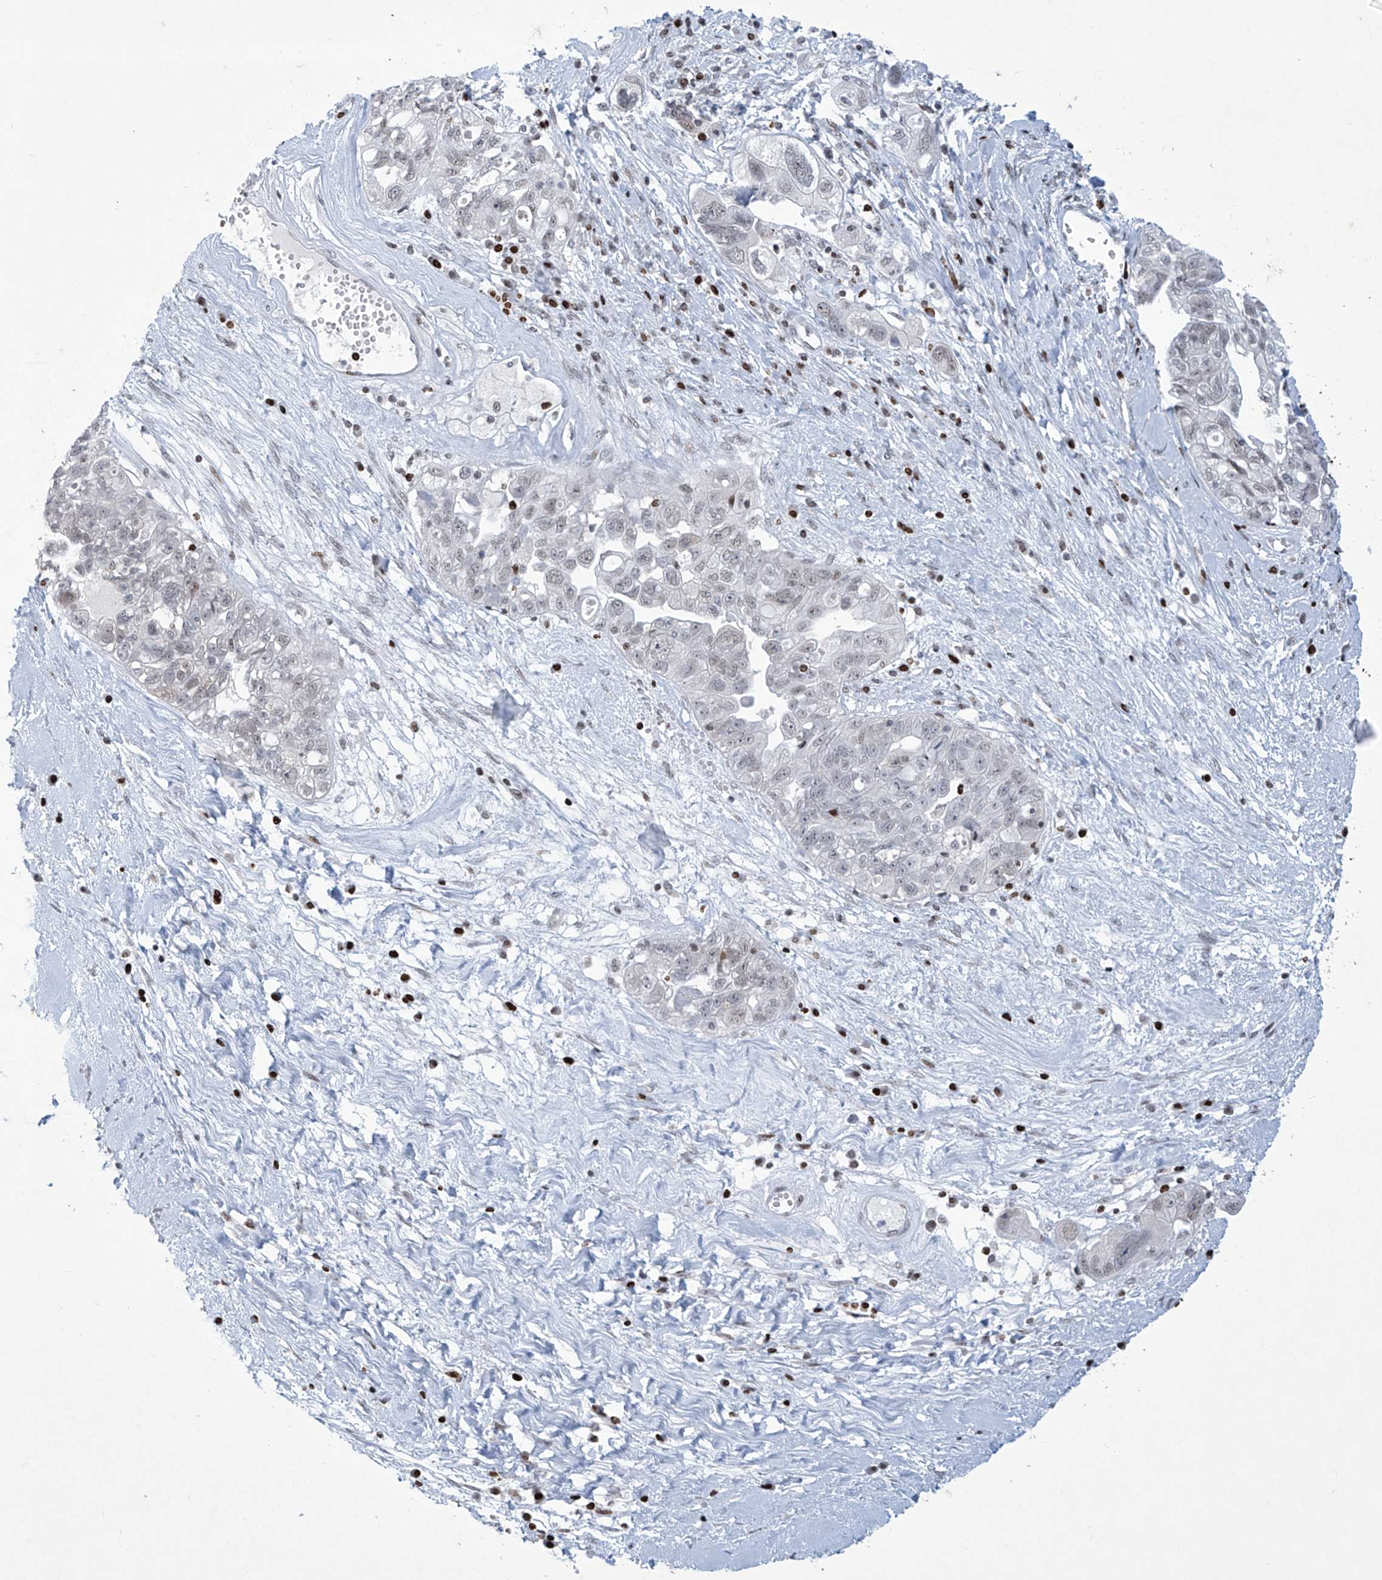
{"staining": {"intensity": "weak", "quantity": "<25%", "location": "nuclear"}, "tissue": "ovarian cancer", "cell_type": "Tumor cells", "image_type": "cancer", "snomed": [{"axis": "morphology", "description": "Carcinoma, NOS"}, {"axis": "morphology", "description": "Cystadenocarcinoma, serous, NOS"}, {"axis": "topography", "description": "Ovary"}], "caption": "Protein analysis of serous cystadenocarcinoma (ovarian) exhibits no significant staining in tumor cells. (Brightfield microscopy of DAB (3,3'-diaminobenzidine) immunohistochemistry at high magnification).", "gene": "RFX7", "patient": {"sex": "female", "age": 69}}